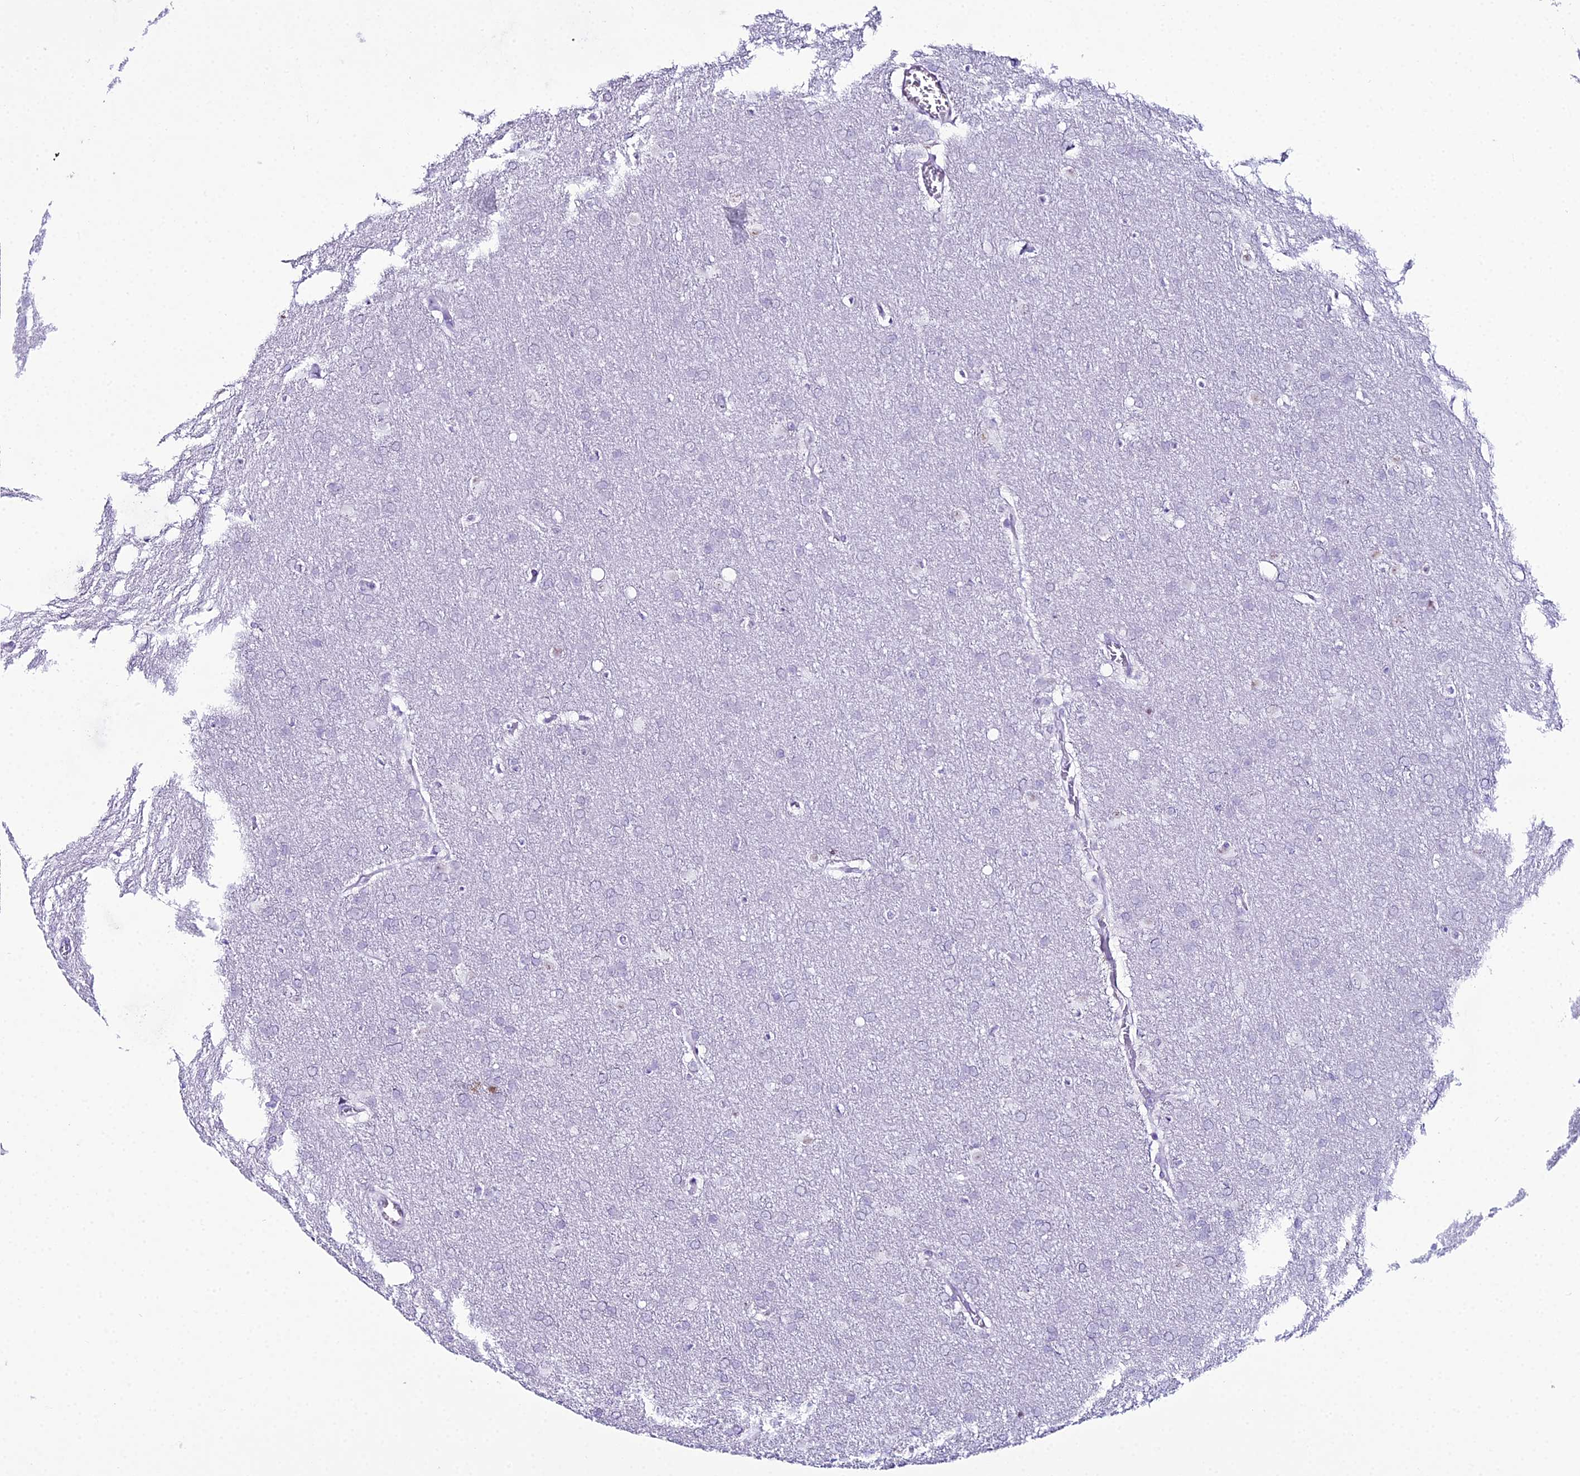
{"staining": {"intensity": "negative", "quantity": "none", "location": "none"}, "tissue": "glioma", "cell_type": "Tumor cells", "image_type": "cancer", "snomed": [{"axis": "morphology", "description": "Glioma, malignant, Low grade"}, {"axis": "topography", "description": "Brain"}], "caption": "An immunohistochemistry micrograph of glioma is shown. There is no staining in tumor cells of glioma.", "gene": "RNPS1", "patient": {"sex": "female", "age": 32}}